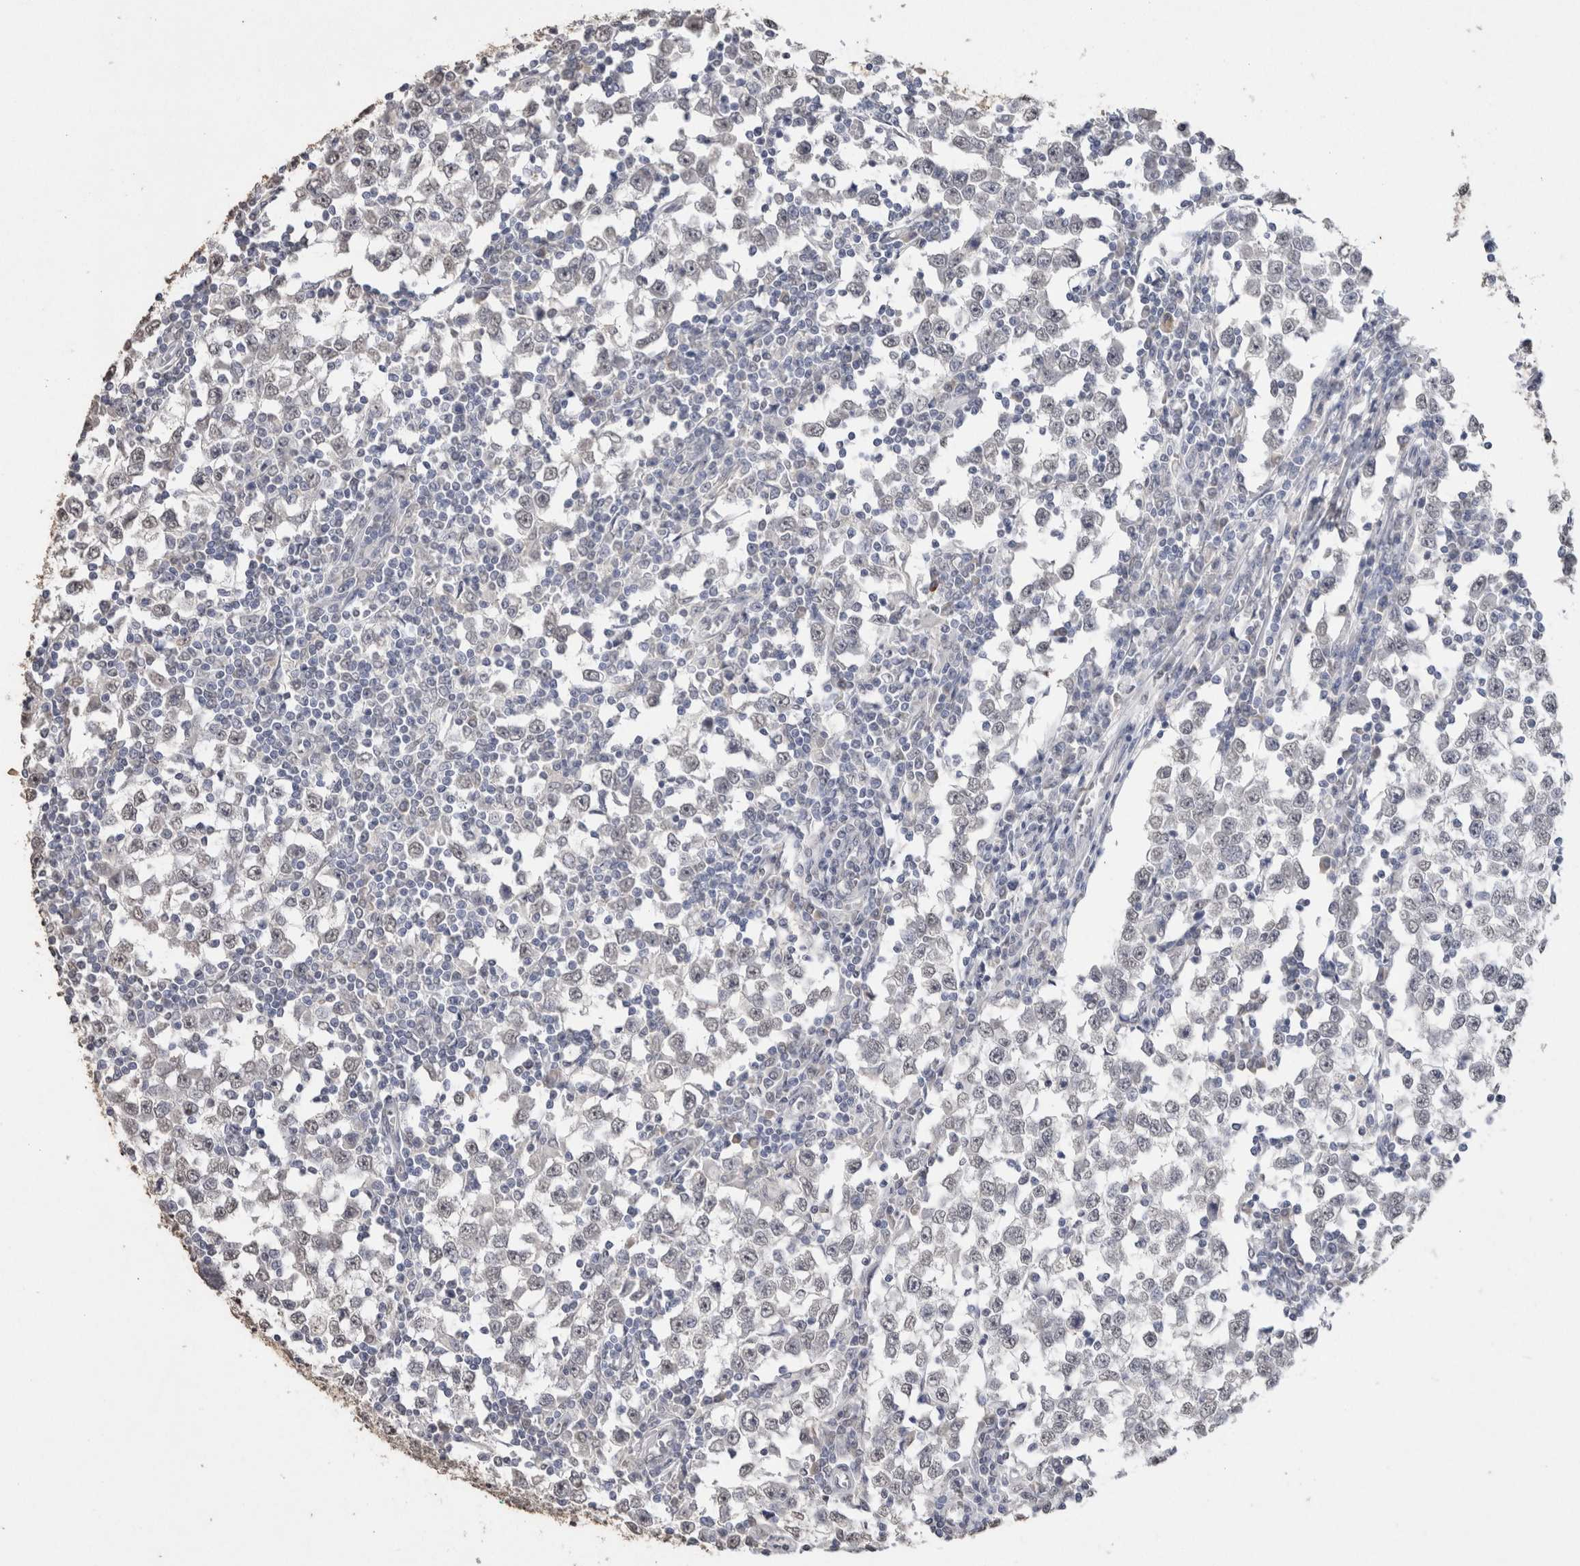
{"staining": {"intensity": "negative", "quantity": "none", "location": "none"}, "tissue": "testis cancer", "cell_type": "Tumor cells", "image_type": "cancer", "snomed": [{"axis": "morphology", "description": "Seminoma, NOS"}, {"axis": "topography", "description": "Testis"}], "caption": "Tumor cells show no significant protein positivity in seminoma (testis).", "gene": "LGALS2", "patient": {"sex": "male", "age": 65}}